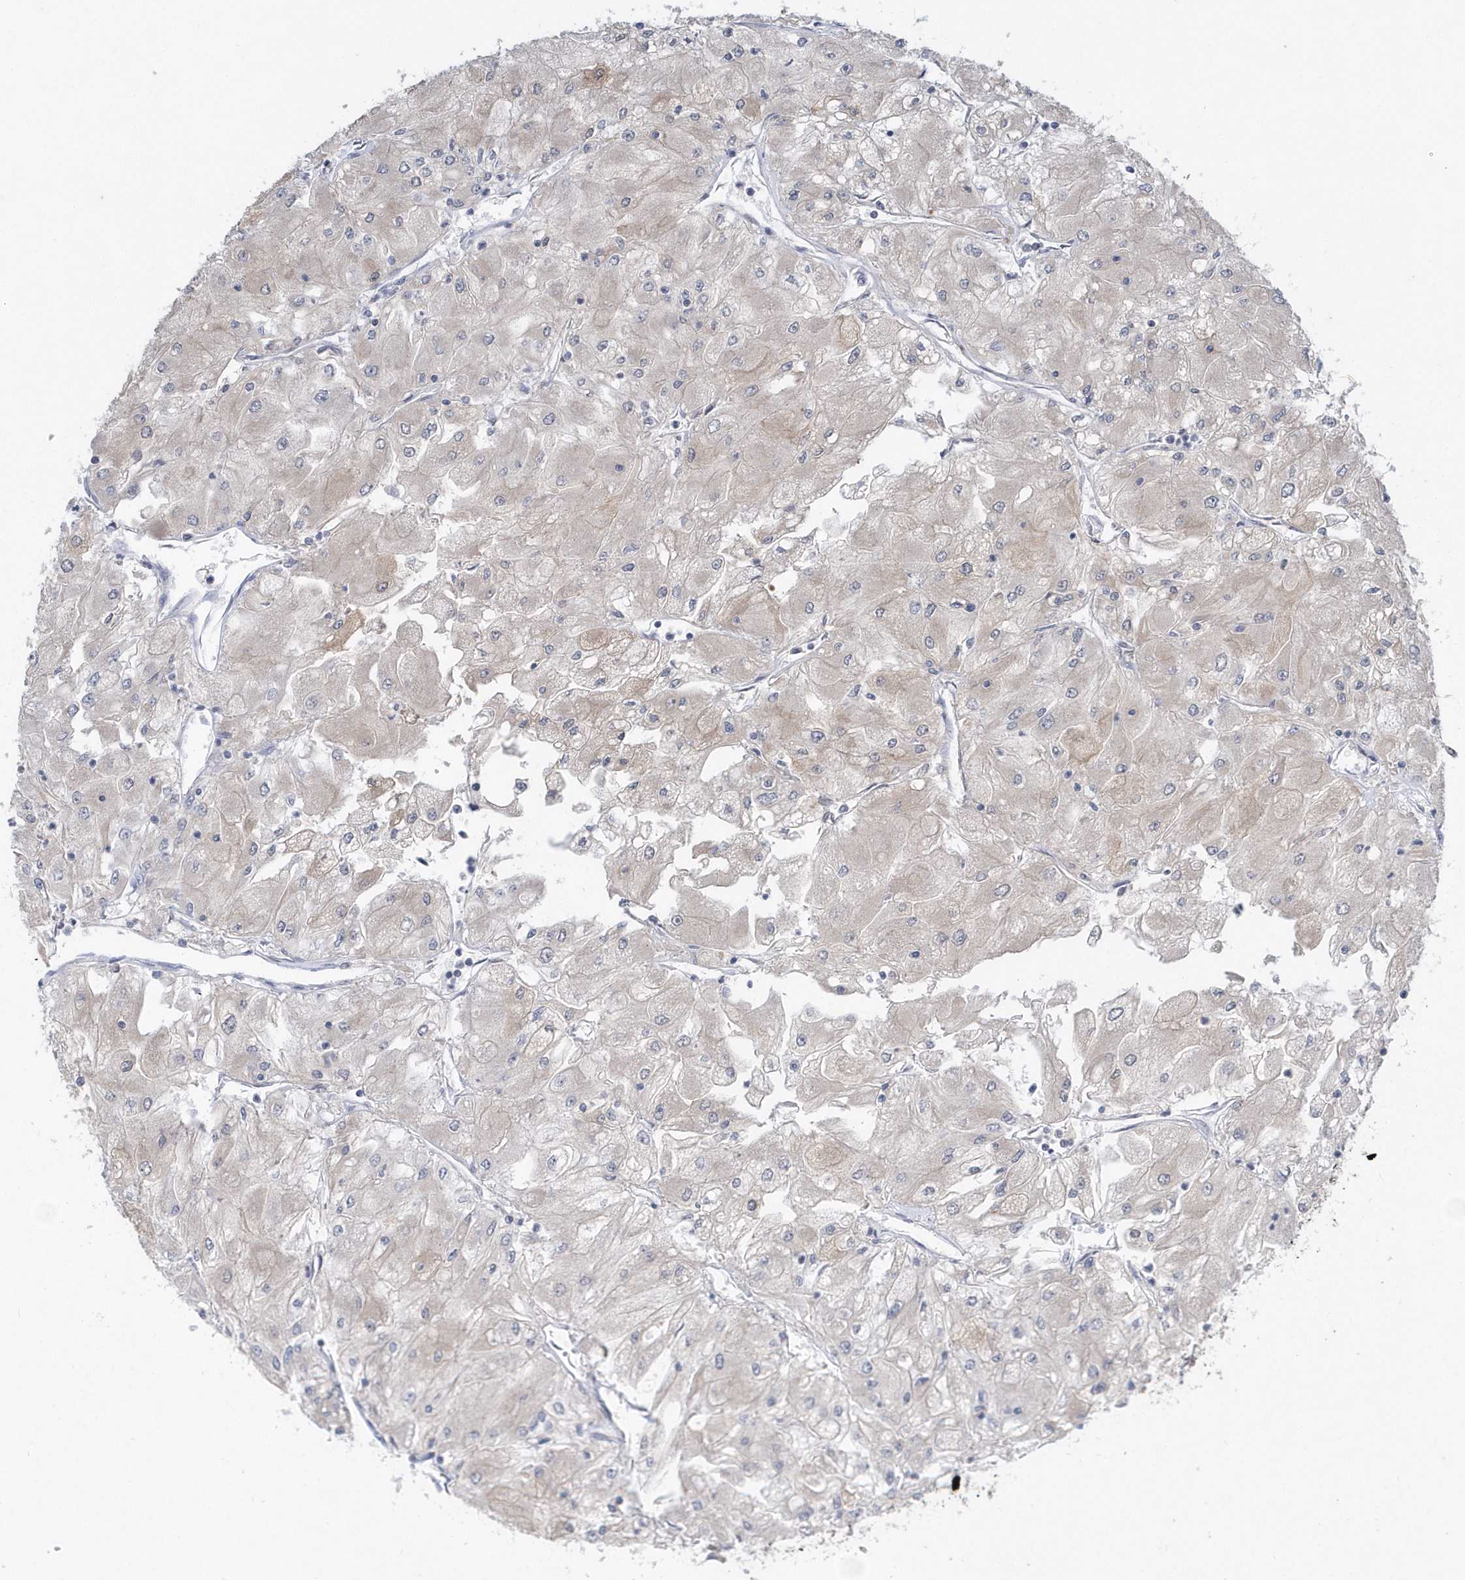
{"staining": {"intensity": "negative", "quantity": "none", "location": "none"}, "tissue": "renal cancer", "cell_type": "Tumor cells", "image_type": "cancer", "snomed": [{"axis": "morphology", "description": "Adenocarcinoma, NOS"}, {"axis": "topography", "description": "Kidney"}], "caption": "DAB (3,3'-diaminobenzidine) immunohistochemical staining of renal adenocarcinoma reveals no significant staining in tumor cells. (Stains: DAB (3,3'-diaminobenzidine) IHC with hematoxylin counter stain, Microscopy: brightfield microscopy at high magnification).", "gene": "AKR7A2", "patient": {"sex": "male", "age": 80}}